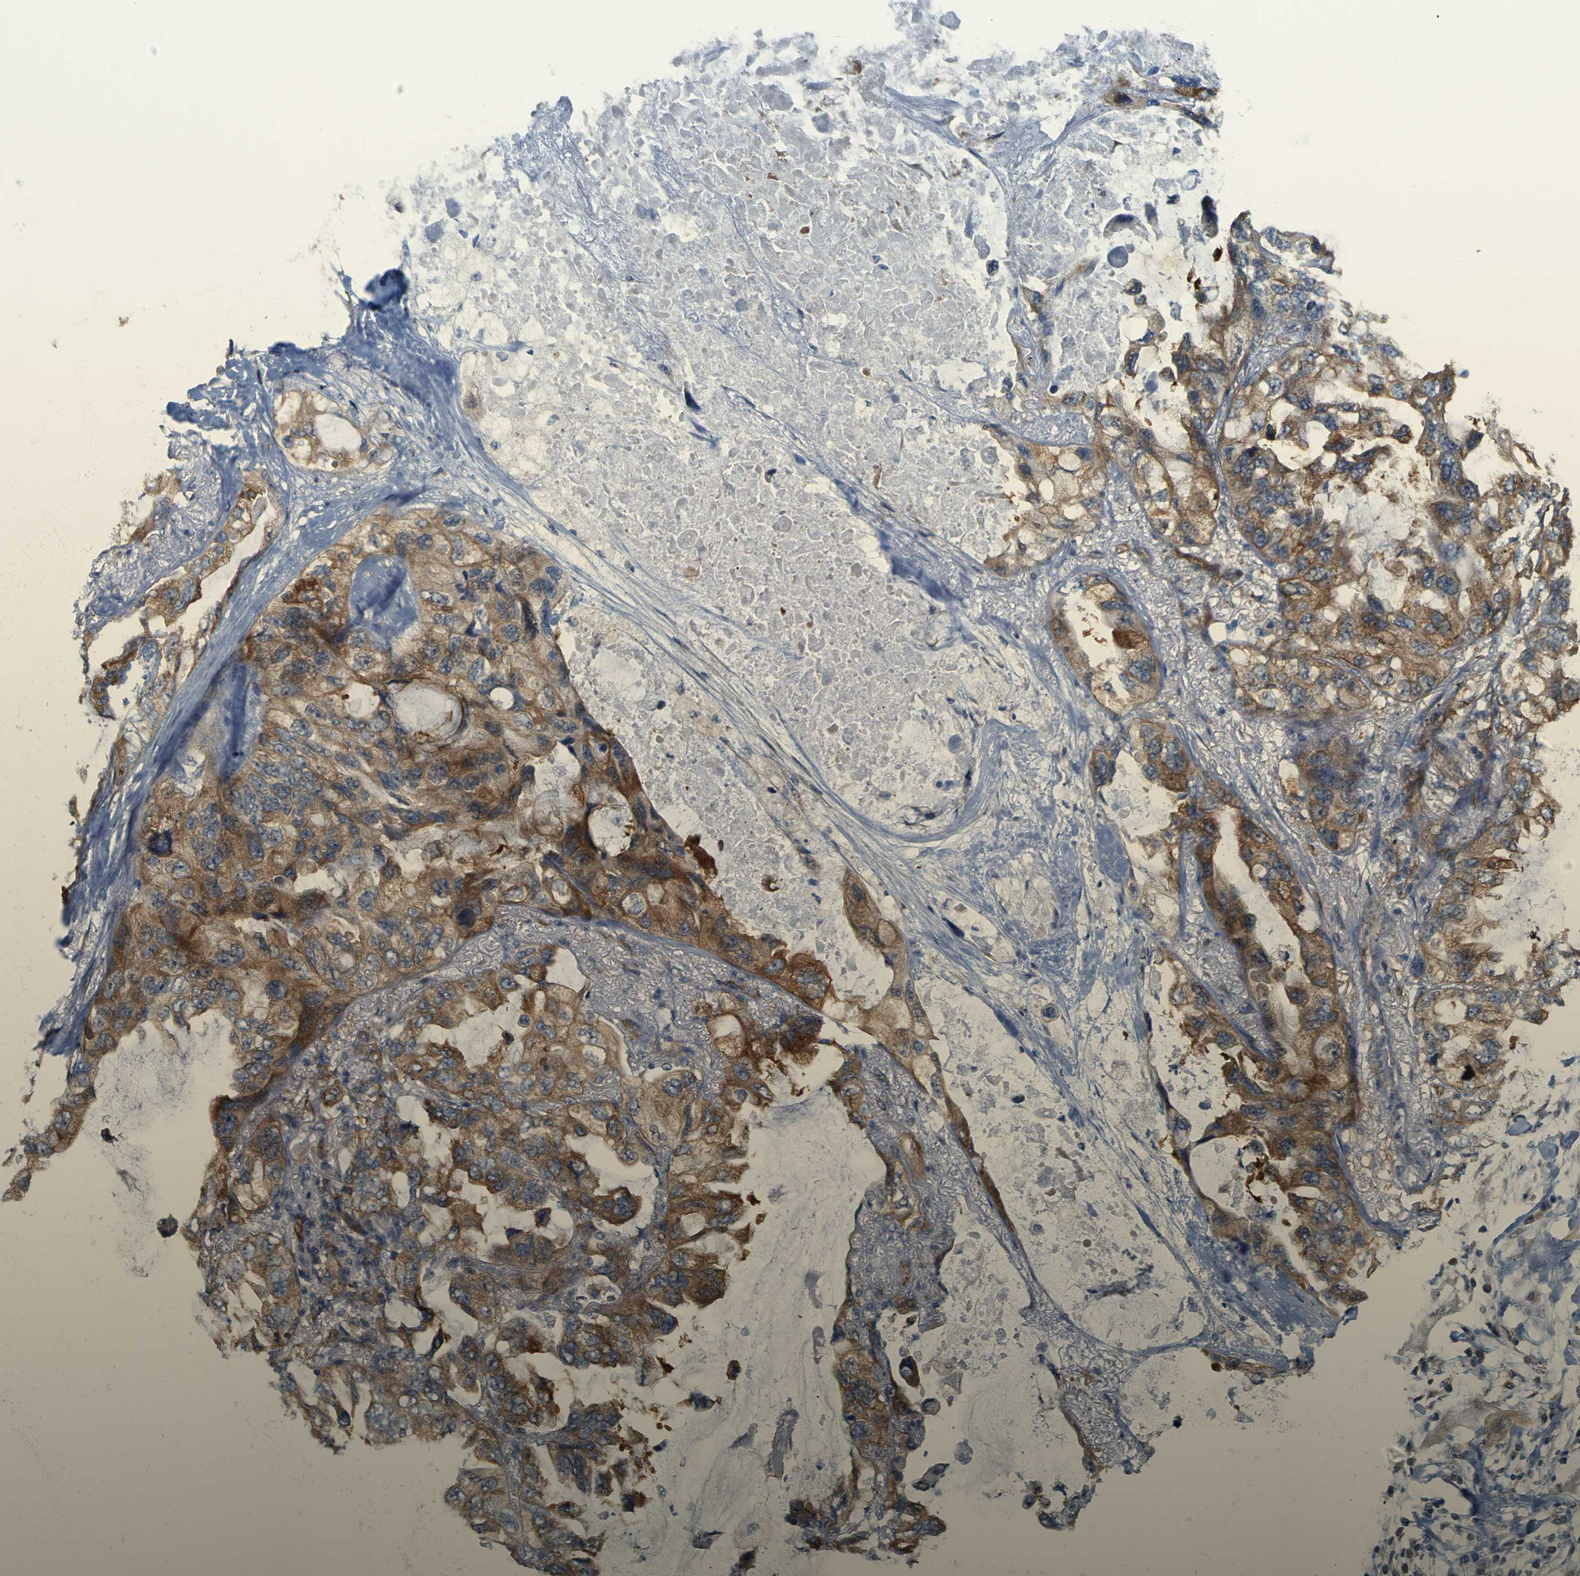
{"staining": {"intensity": "moderate", "quantity": ">75%", "location": "cytoplasmic/membranous"}, "tissue": "lung cancer", "cell_type": "Tumor cells", "image_type": "cancer", "snomed": [{"axis": "morphology", "description": "Squamous cell carcinoma, NOS"}, {"axis": "topography", "description": "Lung"}], "caption": "Protein staining of squamous cell carcinoma (lung) tissue reveals moderate cytoplasmic/membranous staining in approximately >75% of tumor cells.", "gene": "JPH1", "patient": {"sex": "female", "age": 73}}